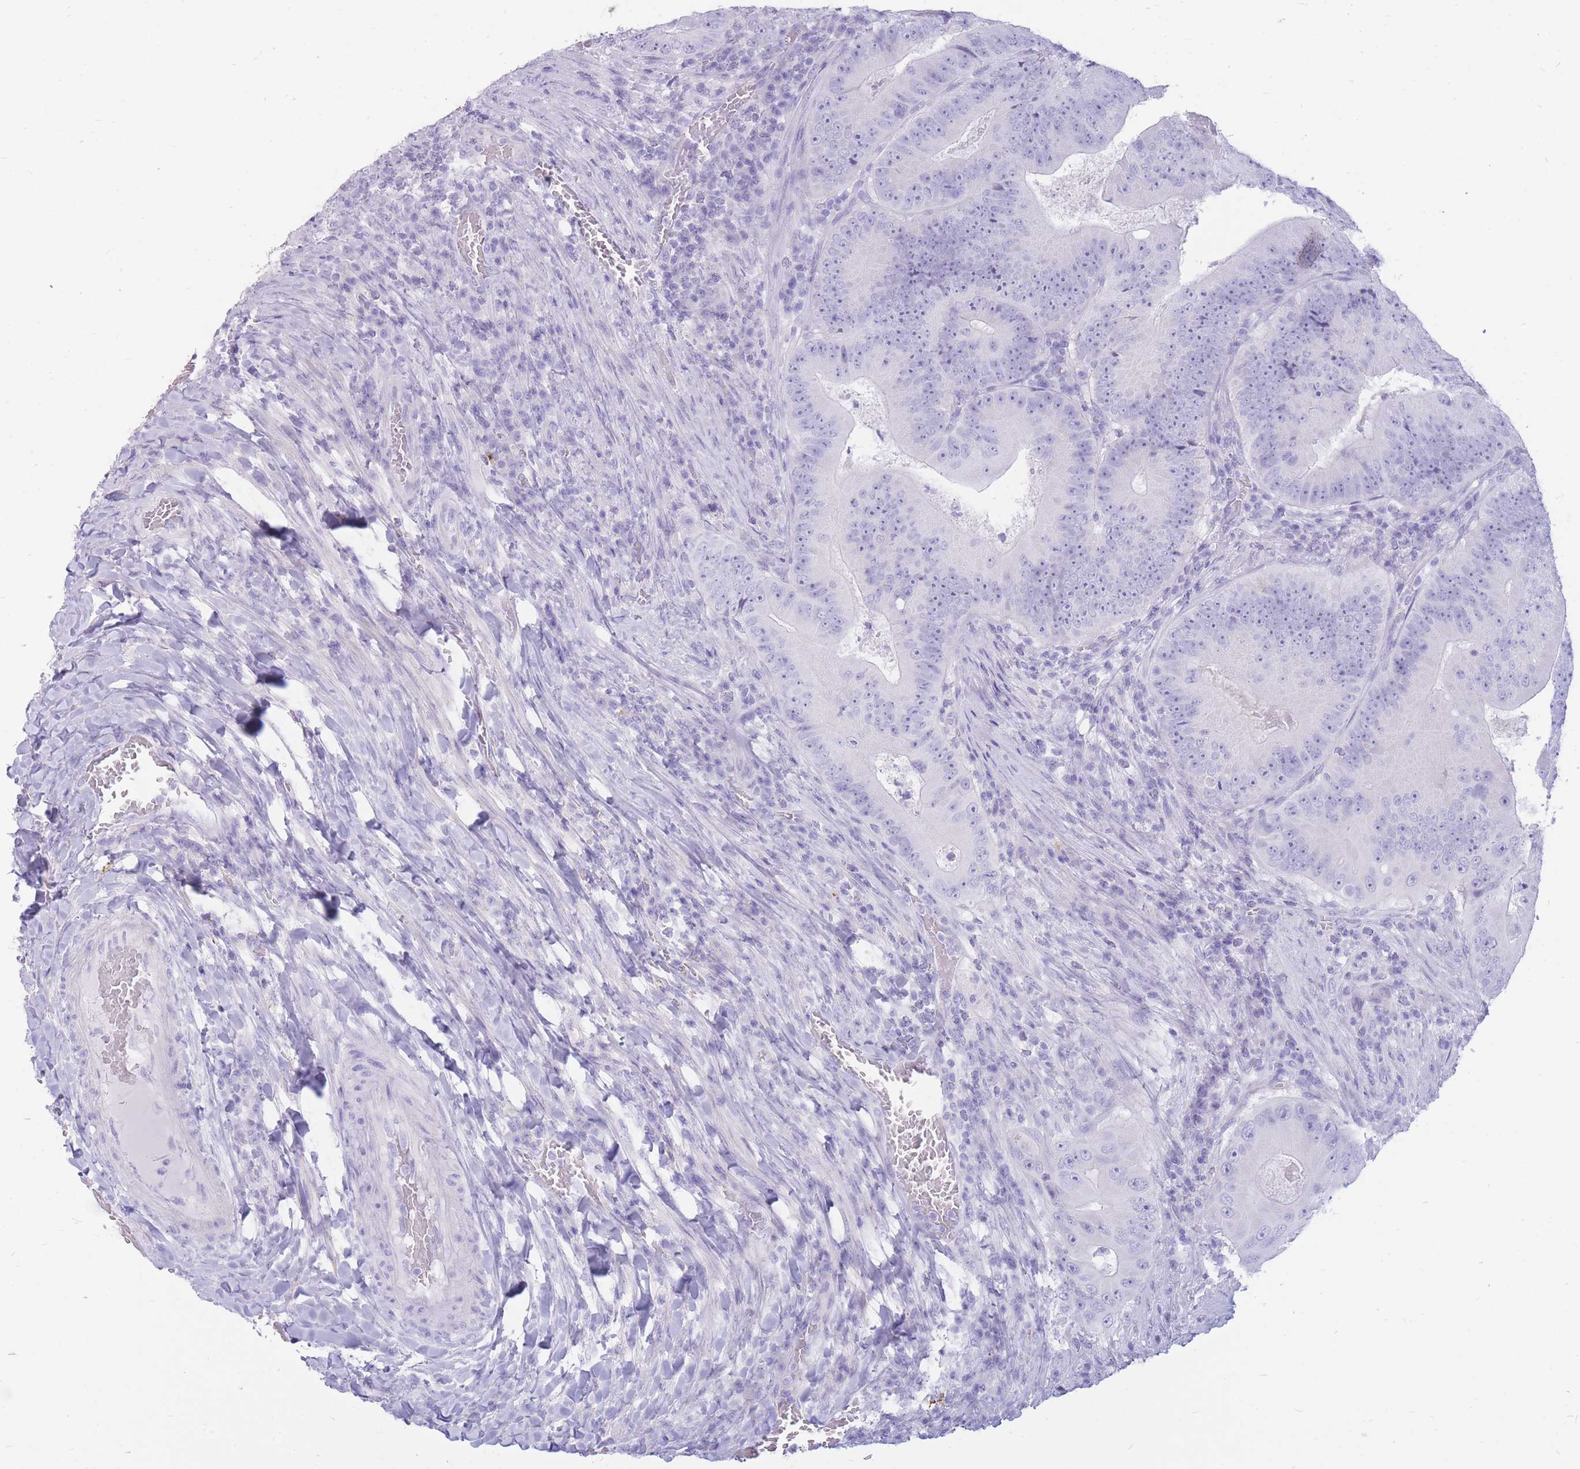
{"staining": {"intensity": "negative", "quantity": "none", "location": "none"}, "tissue": "colorectal cancer", "cell_type": "Tumor cells", "image_type": "cancer", "snomed": [{"axis": "morphology", "description": "Adenocarcinoma, NOS"}, {"axis": "topography", "description": "Colon"}], "caption": "The photomicrograph reveals no significant positivity in tumor cells of colorectal cancer (adenocarcinoma). Nuclei are stained in blue.", "gene": "CYP21A2", "patient": {"sex": "female", "age": 86}}